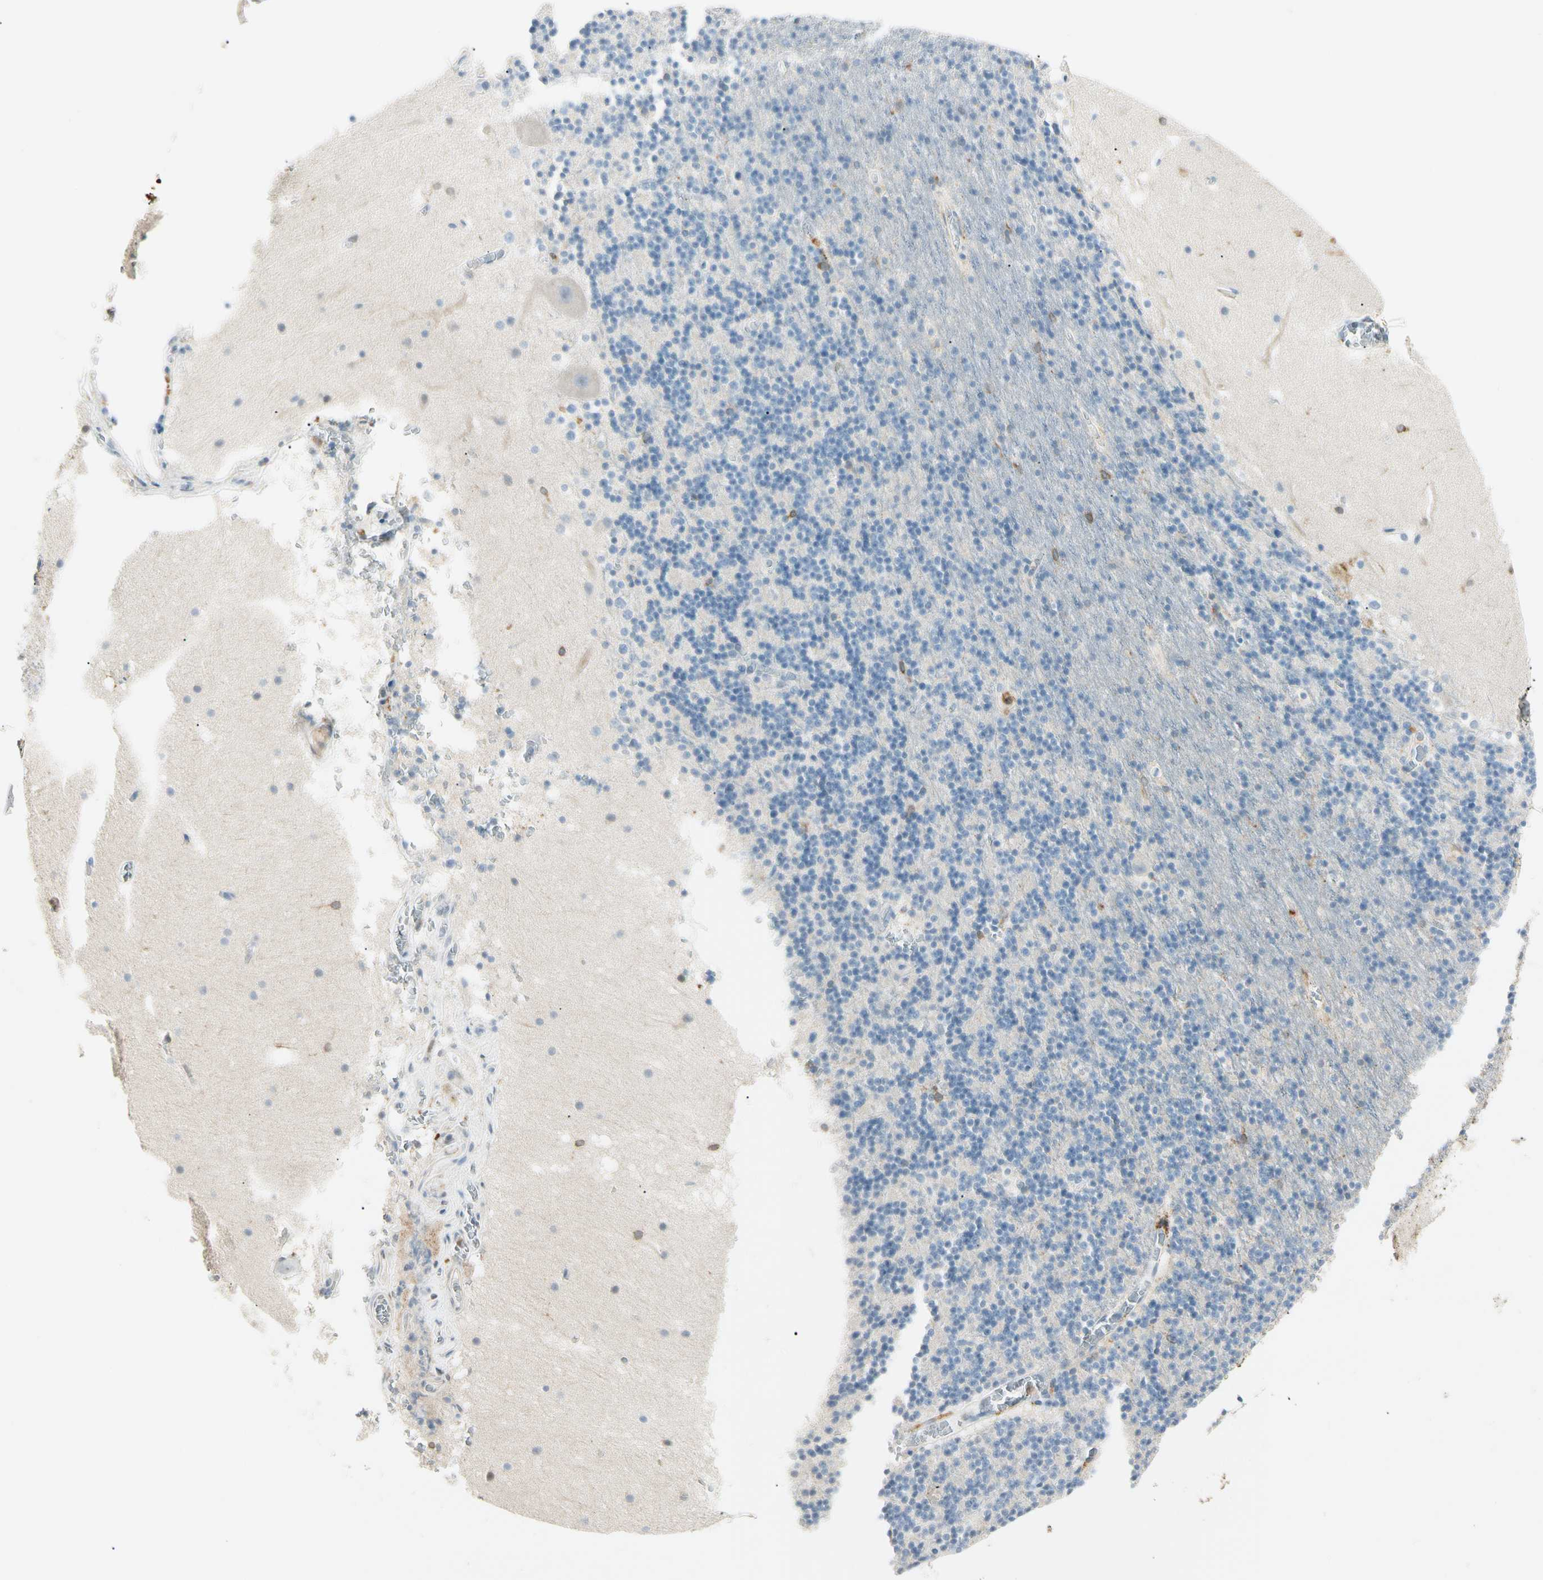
{"staining": {"intensity": "moderate", "quantity": "<25%", "location": "cytoplasmic/membranous"}, "tissue": "cerebellum", "cell_type": "Cells in granular layer", "image_type": "normal", "snomed": [{"axis": "morphology", "description": "Normal tissue, NOS"}, {"axis": "topography", "description": "Cerebellum"}], "caption": "This is a photomicrograph of immunohistochemistry (IHC) staining of normal cerebellum, which shows moderate expression in the cytoplasmic/membranous of cells in granular layer.", "gene": "LPCAT2", "patient": {"sex": "male", "age": 45}}